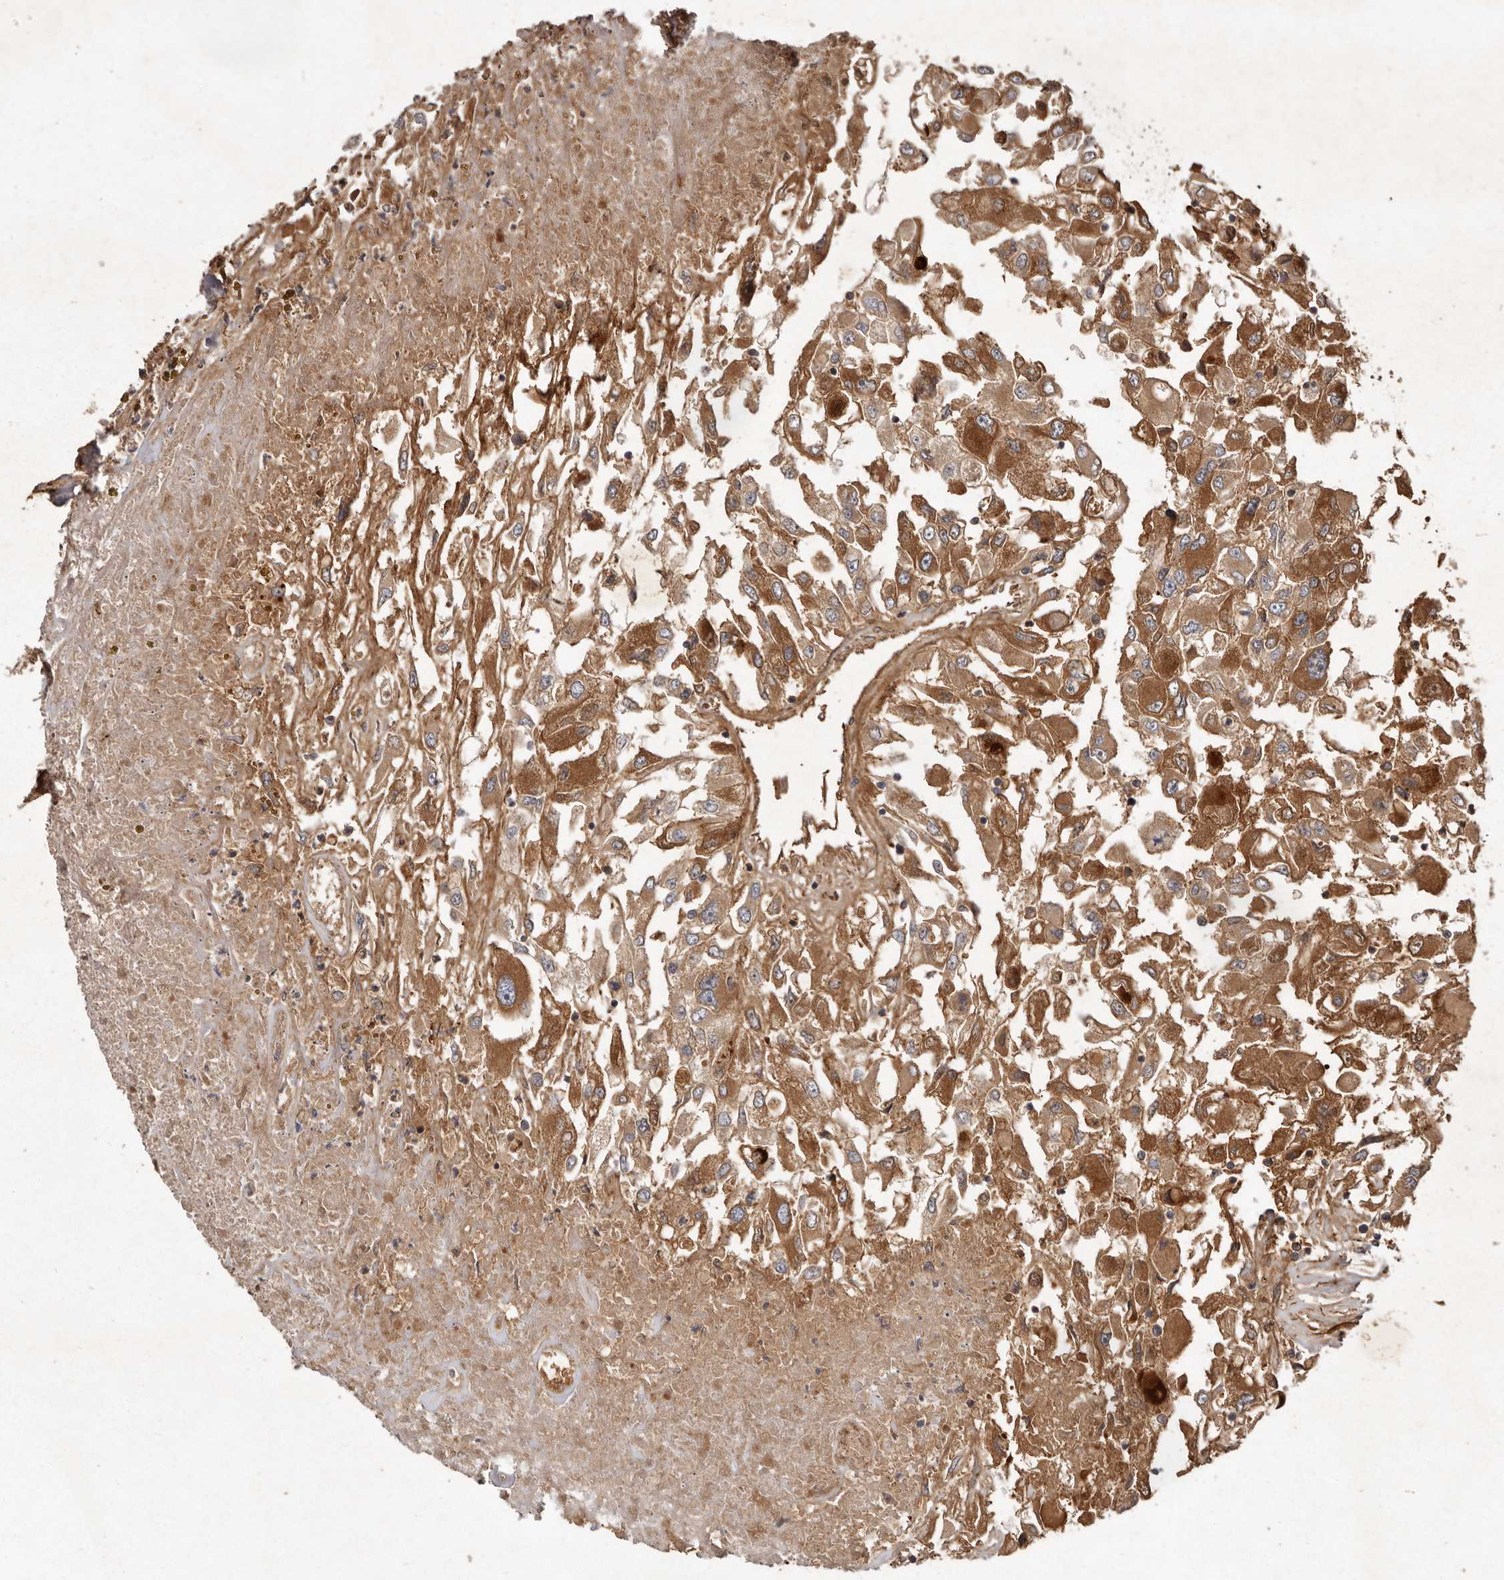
{"staining": {"intensity": "moderate", "quantity": ">75%", "location": "cytoplasmic/membranous"}, "tissue": "renal cancer", "cell_type": "Tumor cells", "image_type": "cancer", "snomed": [{"axis": "morphology", "description": "Adenocarcinoma, NOS"}, {"axis": "topography", "description": "Kidney"}], "caption": "Renal cancer stained with immunohistochemistry (IHC) exhibits moderate cytoplasmic/membranous positivity in approximately >75% of tumor cells. (Brightfield microscopy of DAB IHC at high magnification).", "gene": "SEMA3A", "patient": {"sex": "female", "age": 52}}